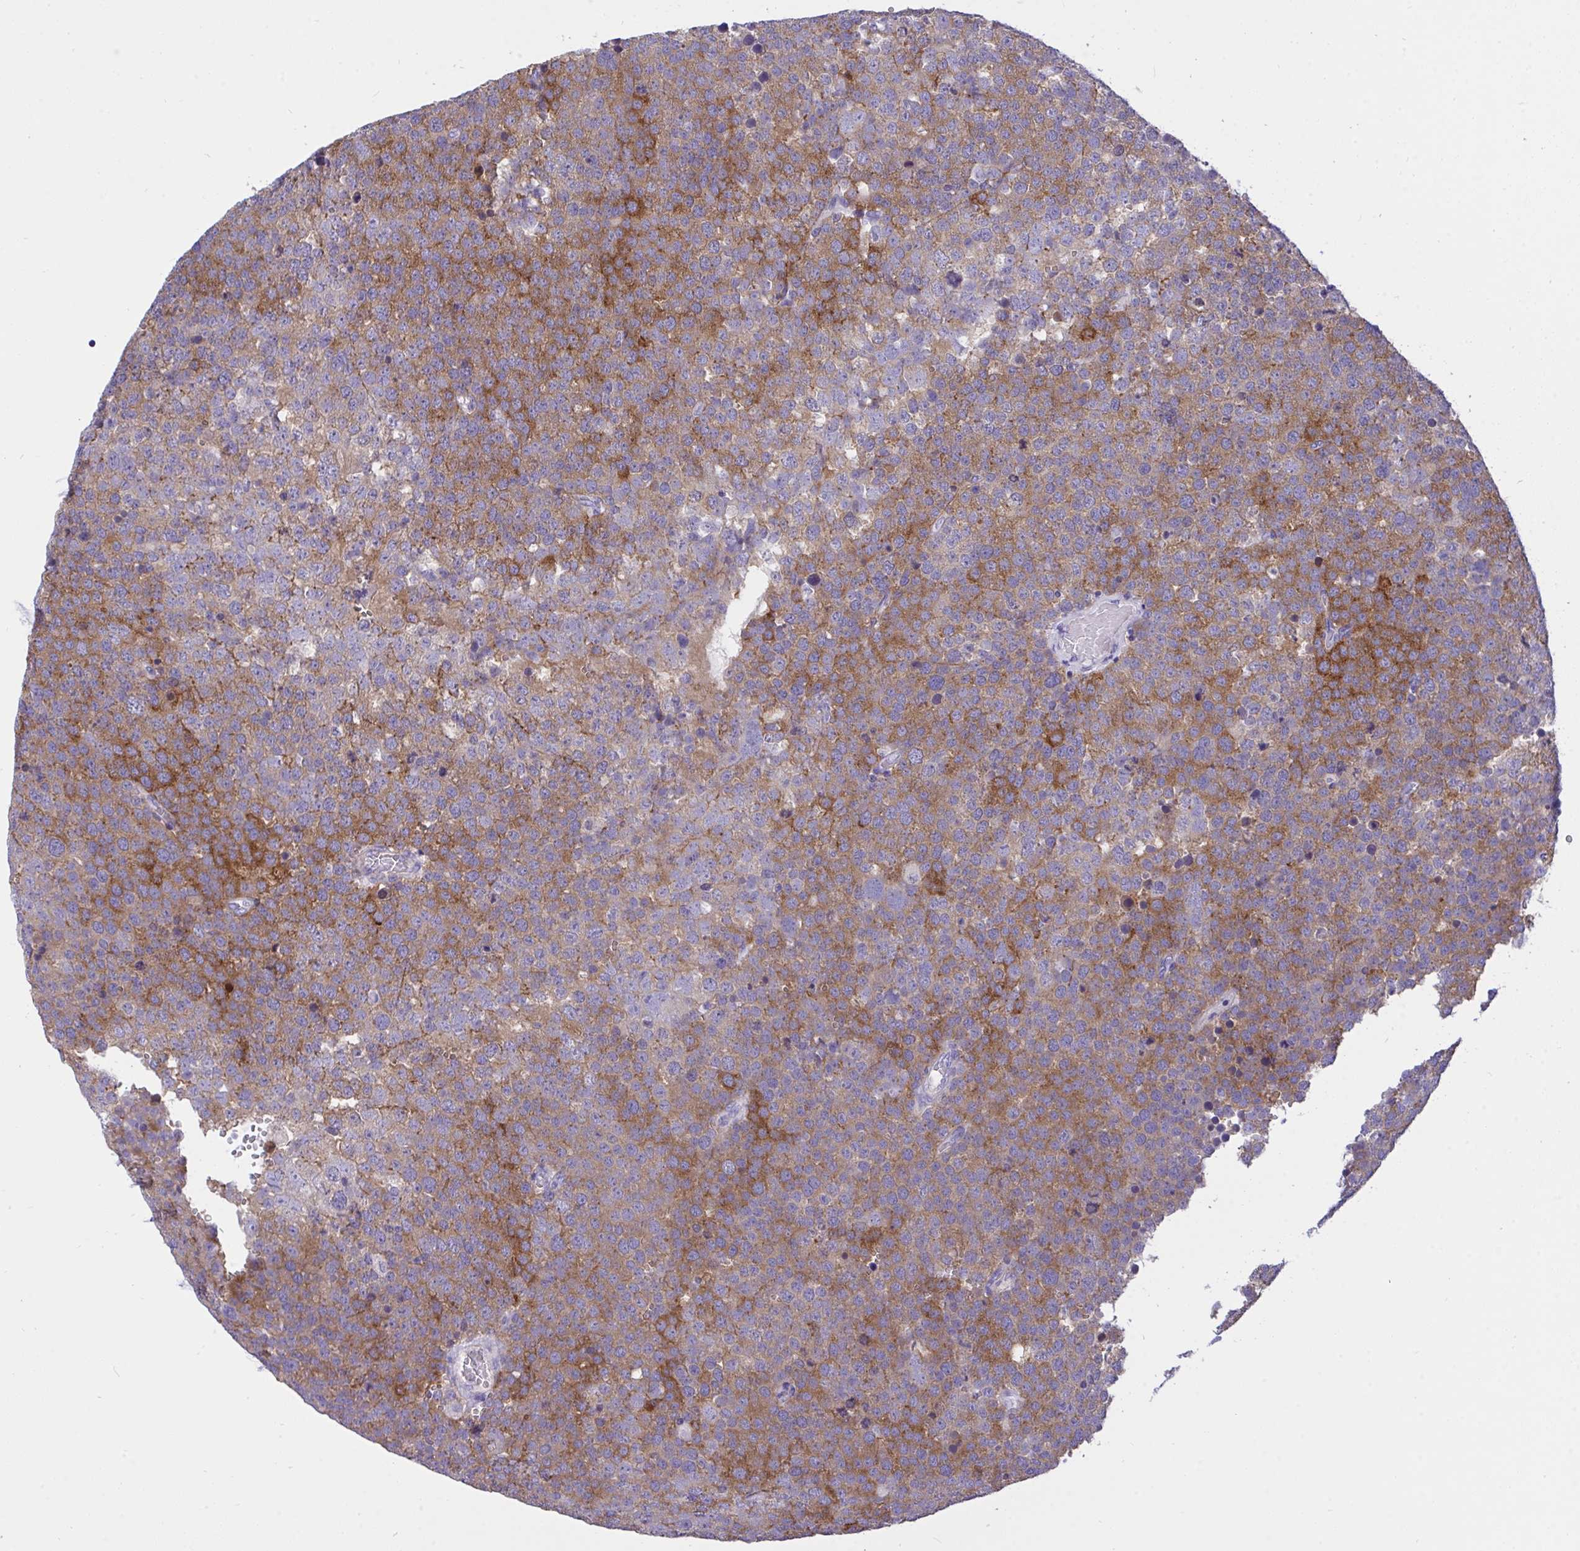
{"staining": {"intensity": "moderate", "quantity": ">75%", "location": "cytoplasmic/membranous"}, "tissue": "testis cancer", "cell_type": "Tumor cells", "image_type": "cancer", "snomed": [{"axis": "morphology", "description": "Seminoma, NOS"}, {"axis": "topography", "description": "Testis"}], "caption": "Immunohistochemical staining of human testis seminoma reveals medium levels of moderate cytoplasmic/membranous positivity in approximately >75% of tumor cells.", "gene": "TLN2", "patient": {"sex": "male", "age": 71}}